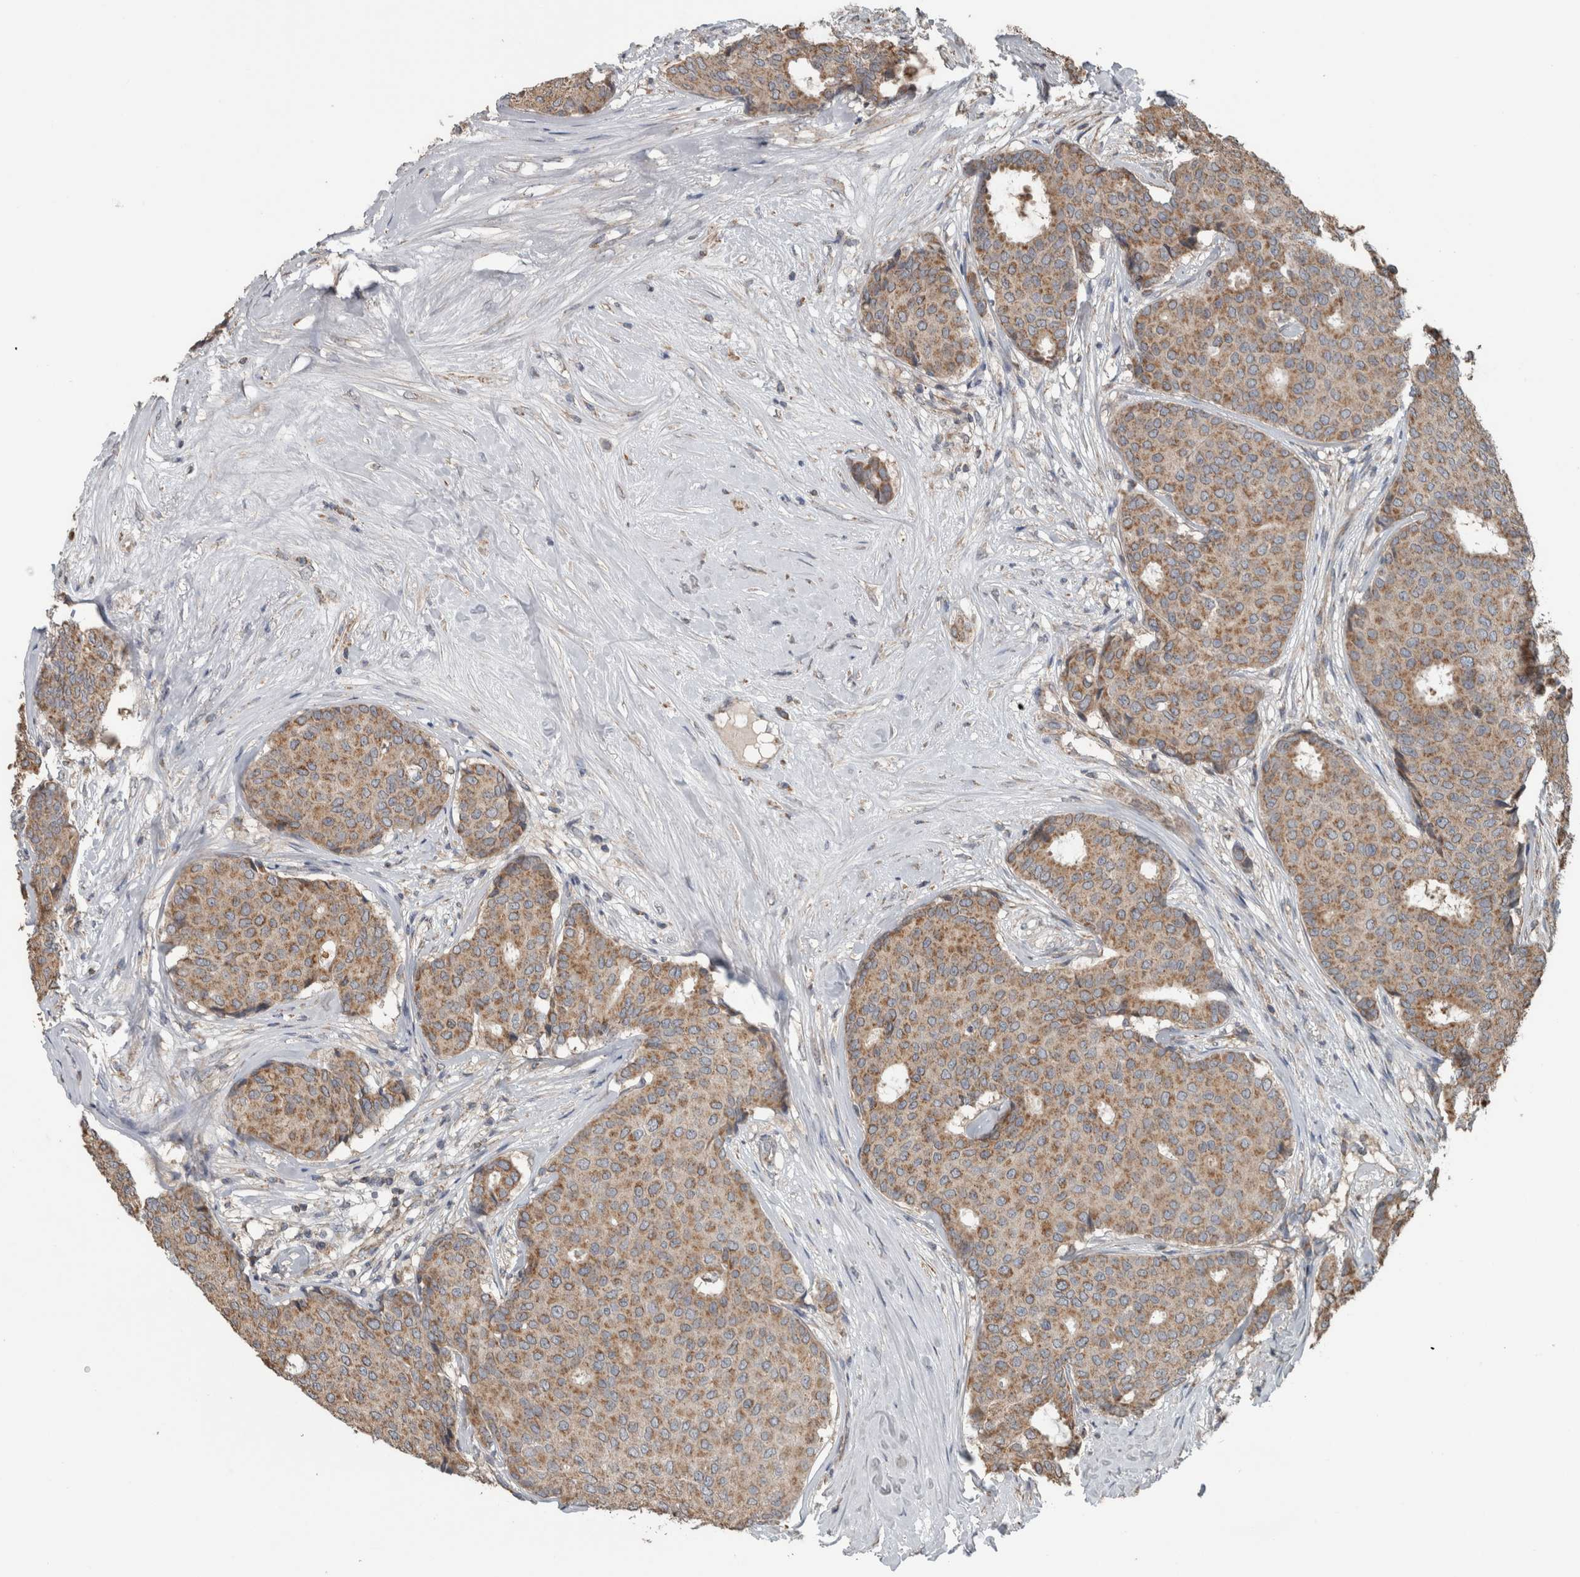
{"staining": {"intensity": "moderate", "quantity": ">75%", "location": "cytoplasmic/membranous"}, "tissue": "breast cancer", "cell_type": "Tumor cells", "image_type": "cancer", "snomed": [{"axis": "morphology", "description": "Duct carcinoma"}, {"axis": "topography", "description": "Breast"}], "caption": "IHC of breast cancer (intraductal carcinoma) displays medium levels of moderate cytoplasmic/membranous staining in about >75% of tumor cells. (DAB (3,3'-diaminobenzidine) IHC, brown staining for protein, blue staining for nuclei).", "gene": "ARMC1", "patient": {"sex": "female", "age": 75}}